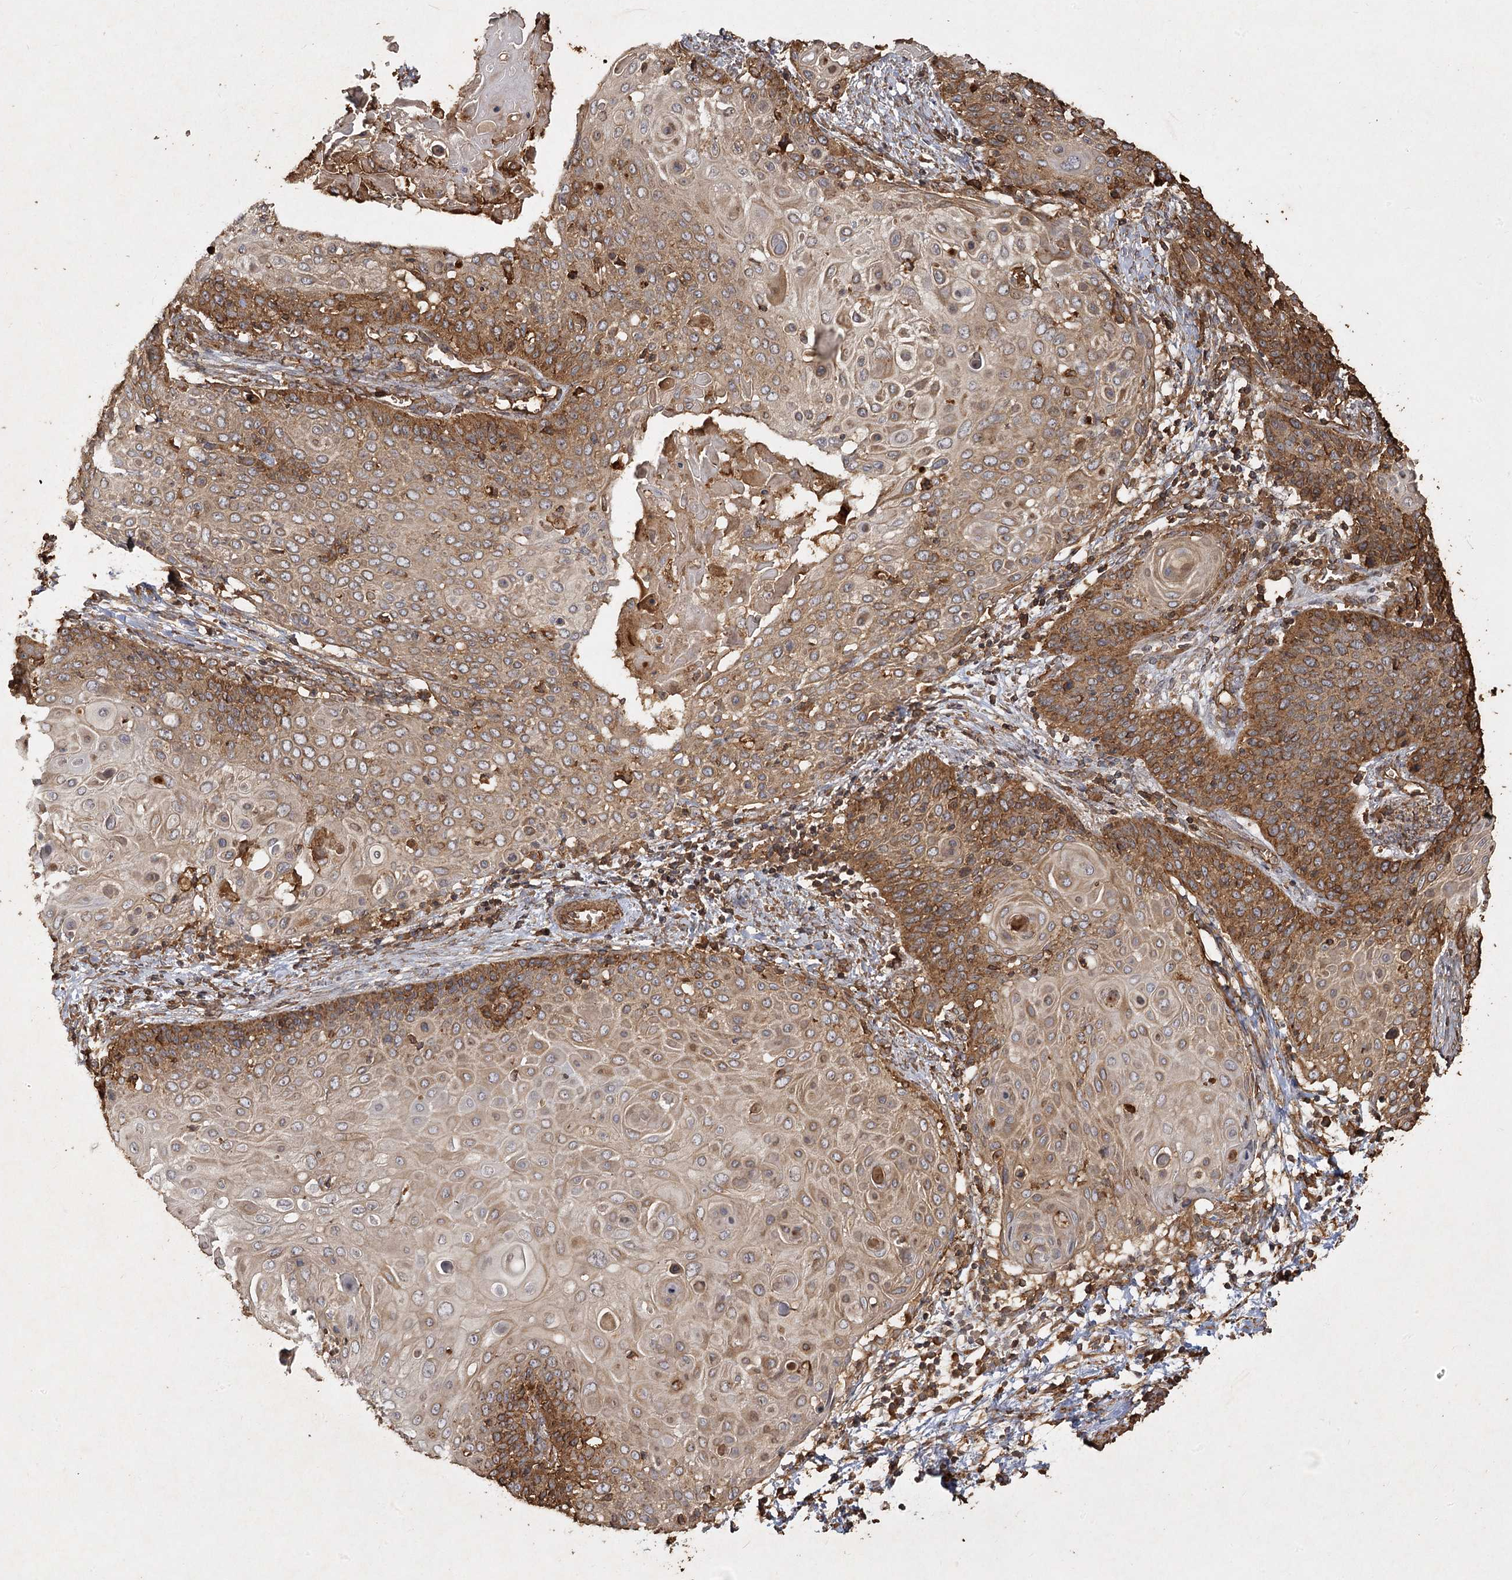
{"staining": {"intensity": "moderate", "quantity": ">75%", "location": "cytoplasmic/membranous"}, "tissue": "cervical cancer", "cell_type": "Tumor cells", "image_type": "cancer", "snomed": [{"axis": "morphology", "description": "Squamous cell carcinoma, NOS"}, {"axis": "topography", "description": "Cervix"}], "caption": "Immunohistochemical staining of cervical cancer (squamous cell carcinoma) reveals moderate cytoplasmic/membranous protein expression in approximately >75% of tumor cells. Using DAB (brown) and hematoxylin (blue) stains, captured at high magnification using brightfield microscopy.", "gene": "PIK3C2A", "patient": {"sex": "female", "age": 39}}